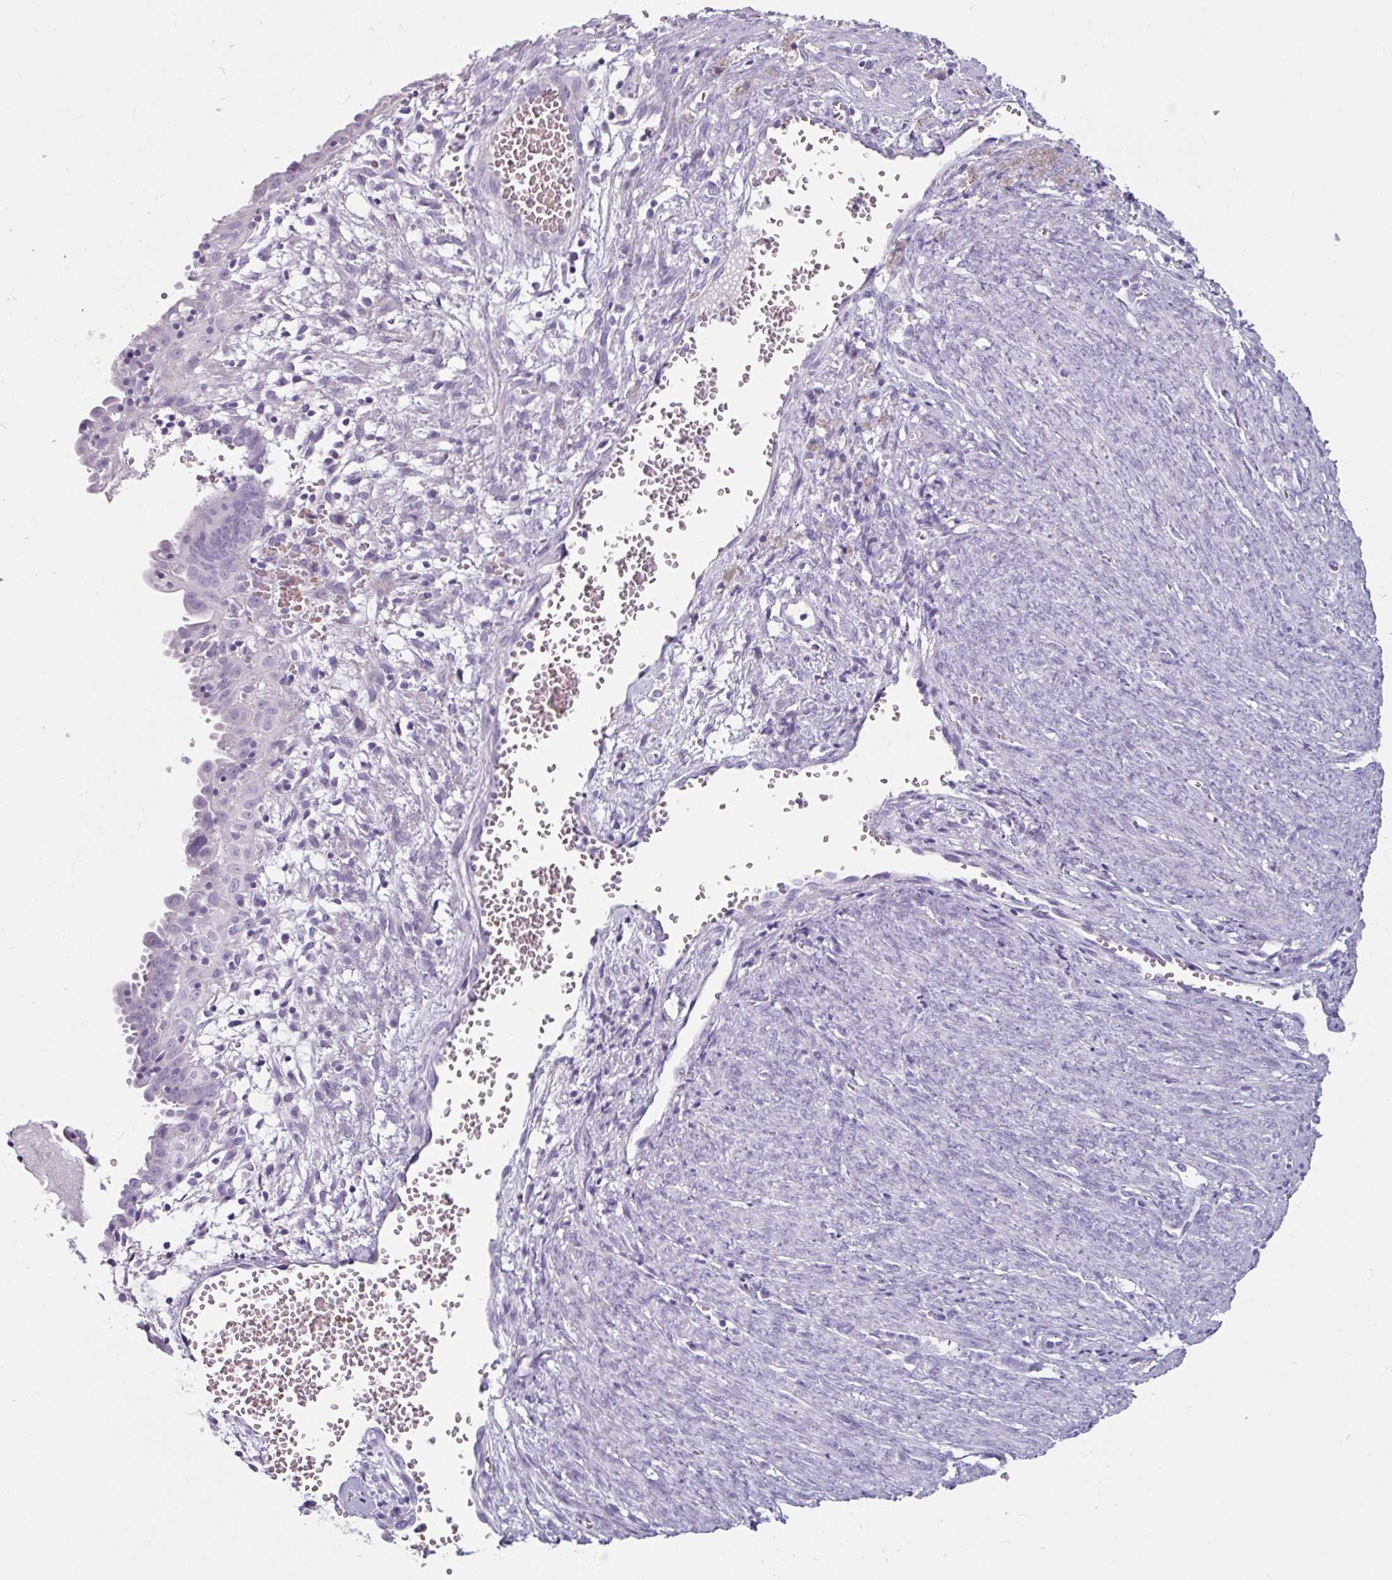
{"staining": {"intensity": "negative", "quantity": "none", "location": "none"}, "tissue": "endometrial cancer", "cell_type": "Tumor cells", "image_type": "cancer", "snomed": [{"axis": "morphology", "description": "Adenocarcinoma, NOS"}, {"axis": "topography", "description": "Endometrium"}], "caption": "High magnification brightfield microscopy of endometrial adenocarcinoma stained with DAB (3,3'-diaminobenzidine) (brown) and counterstained with hematoxylin (blue): tumor cells show no significant staining.", "gene": "CLCA1", "patient": {"sex": "female", "age": 79}}